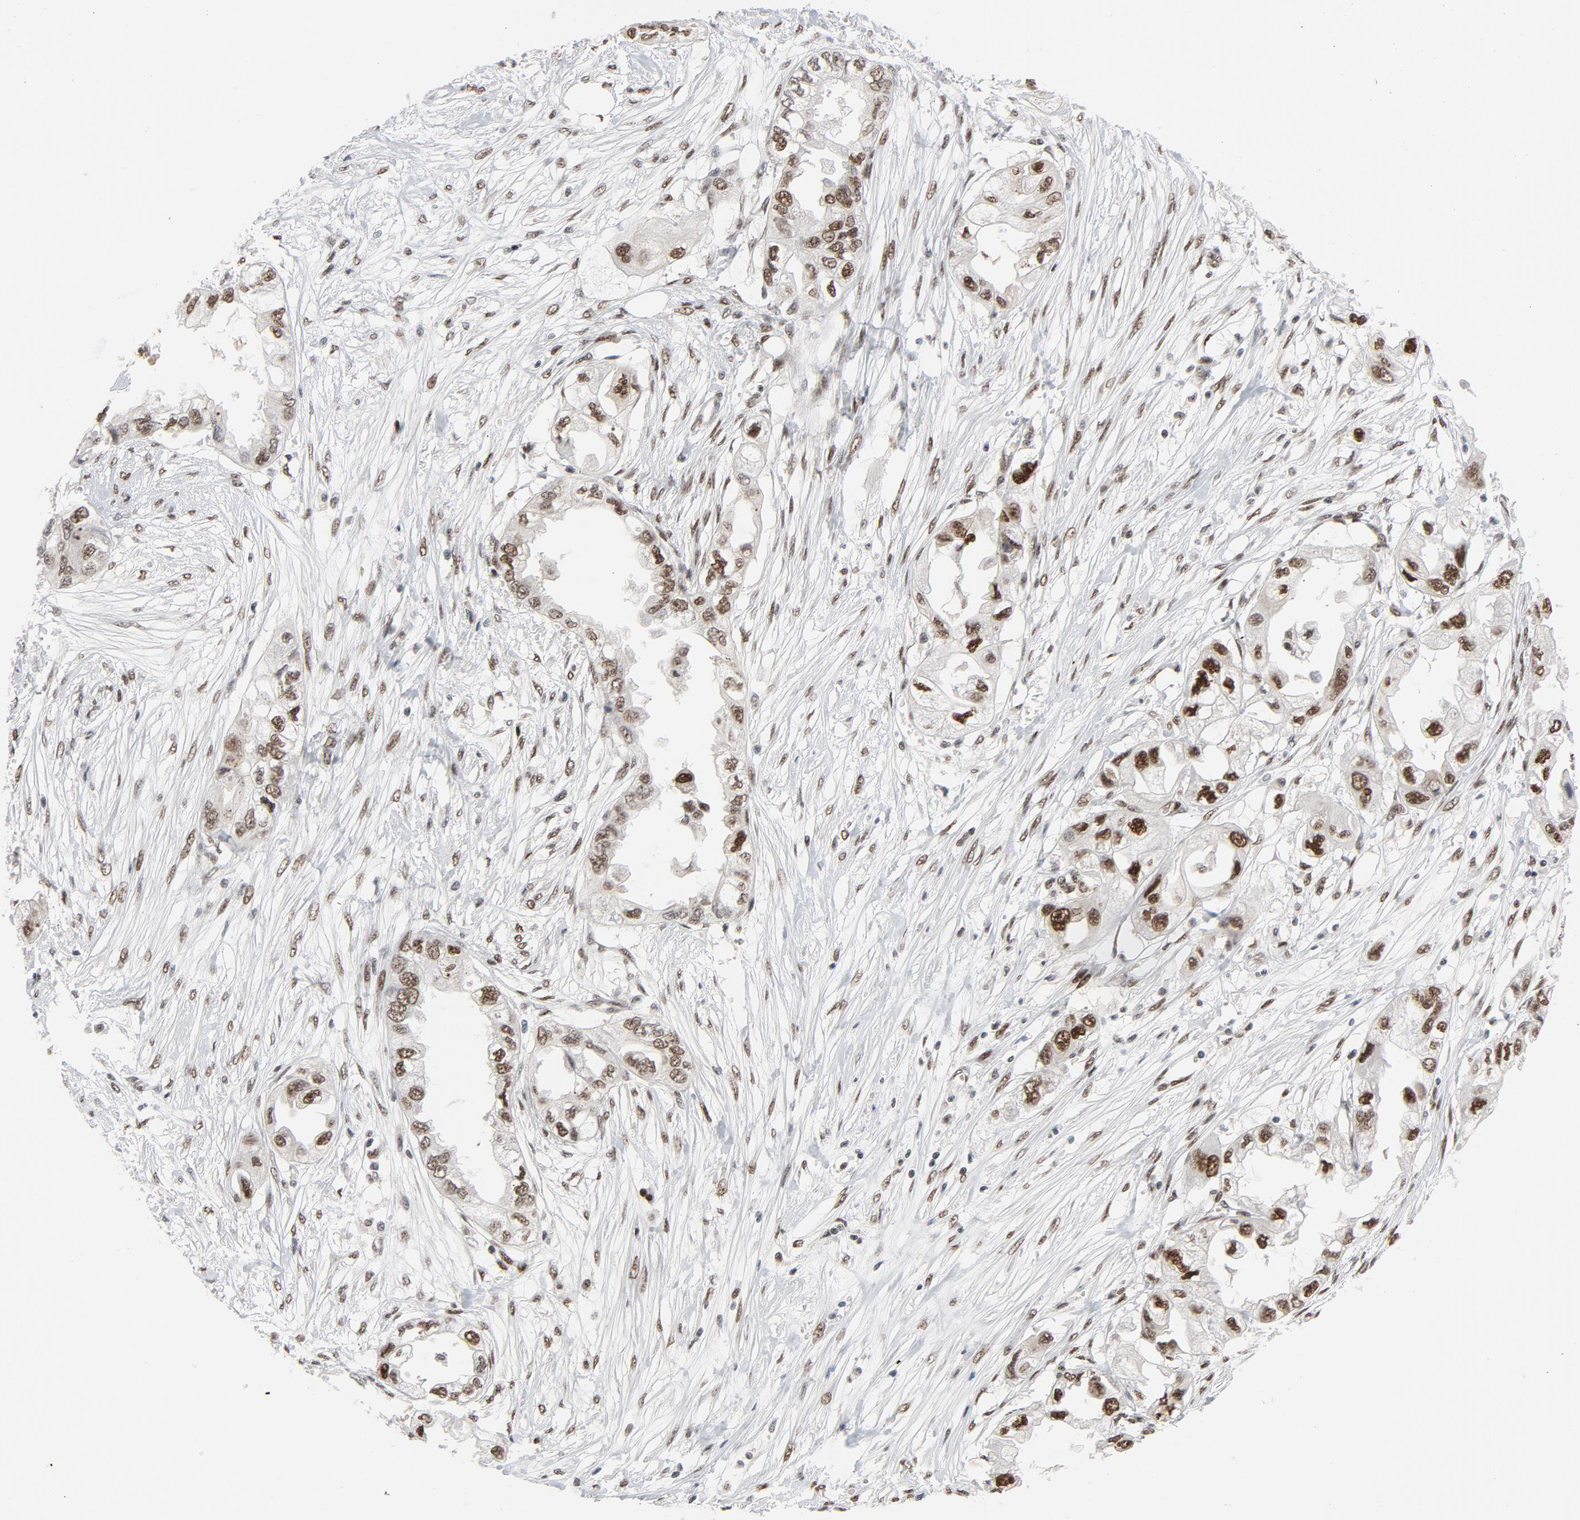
{"staining": {"intensity": "moderate", "quantity": ">75%", "location": "nuclear"}, "tissue": "endometrial cancer", "cell_type": "Tumor cells", "image_type": "cancer", "snomed": [{"axis": "morphology", "description": "Adenocarcinoma, NOS"}, {"axis": "topography", "description": "Endometrium"}], "caption": "There is medium levels of moderate nuclear expression in tumor cells of endometrial adenocarcinoma, as demonstrated by immunohistochemical staining (brown color).", "gene": "JMJD6", "patient": {"sex": "female", "age": 67}}